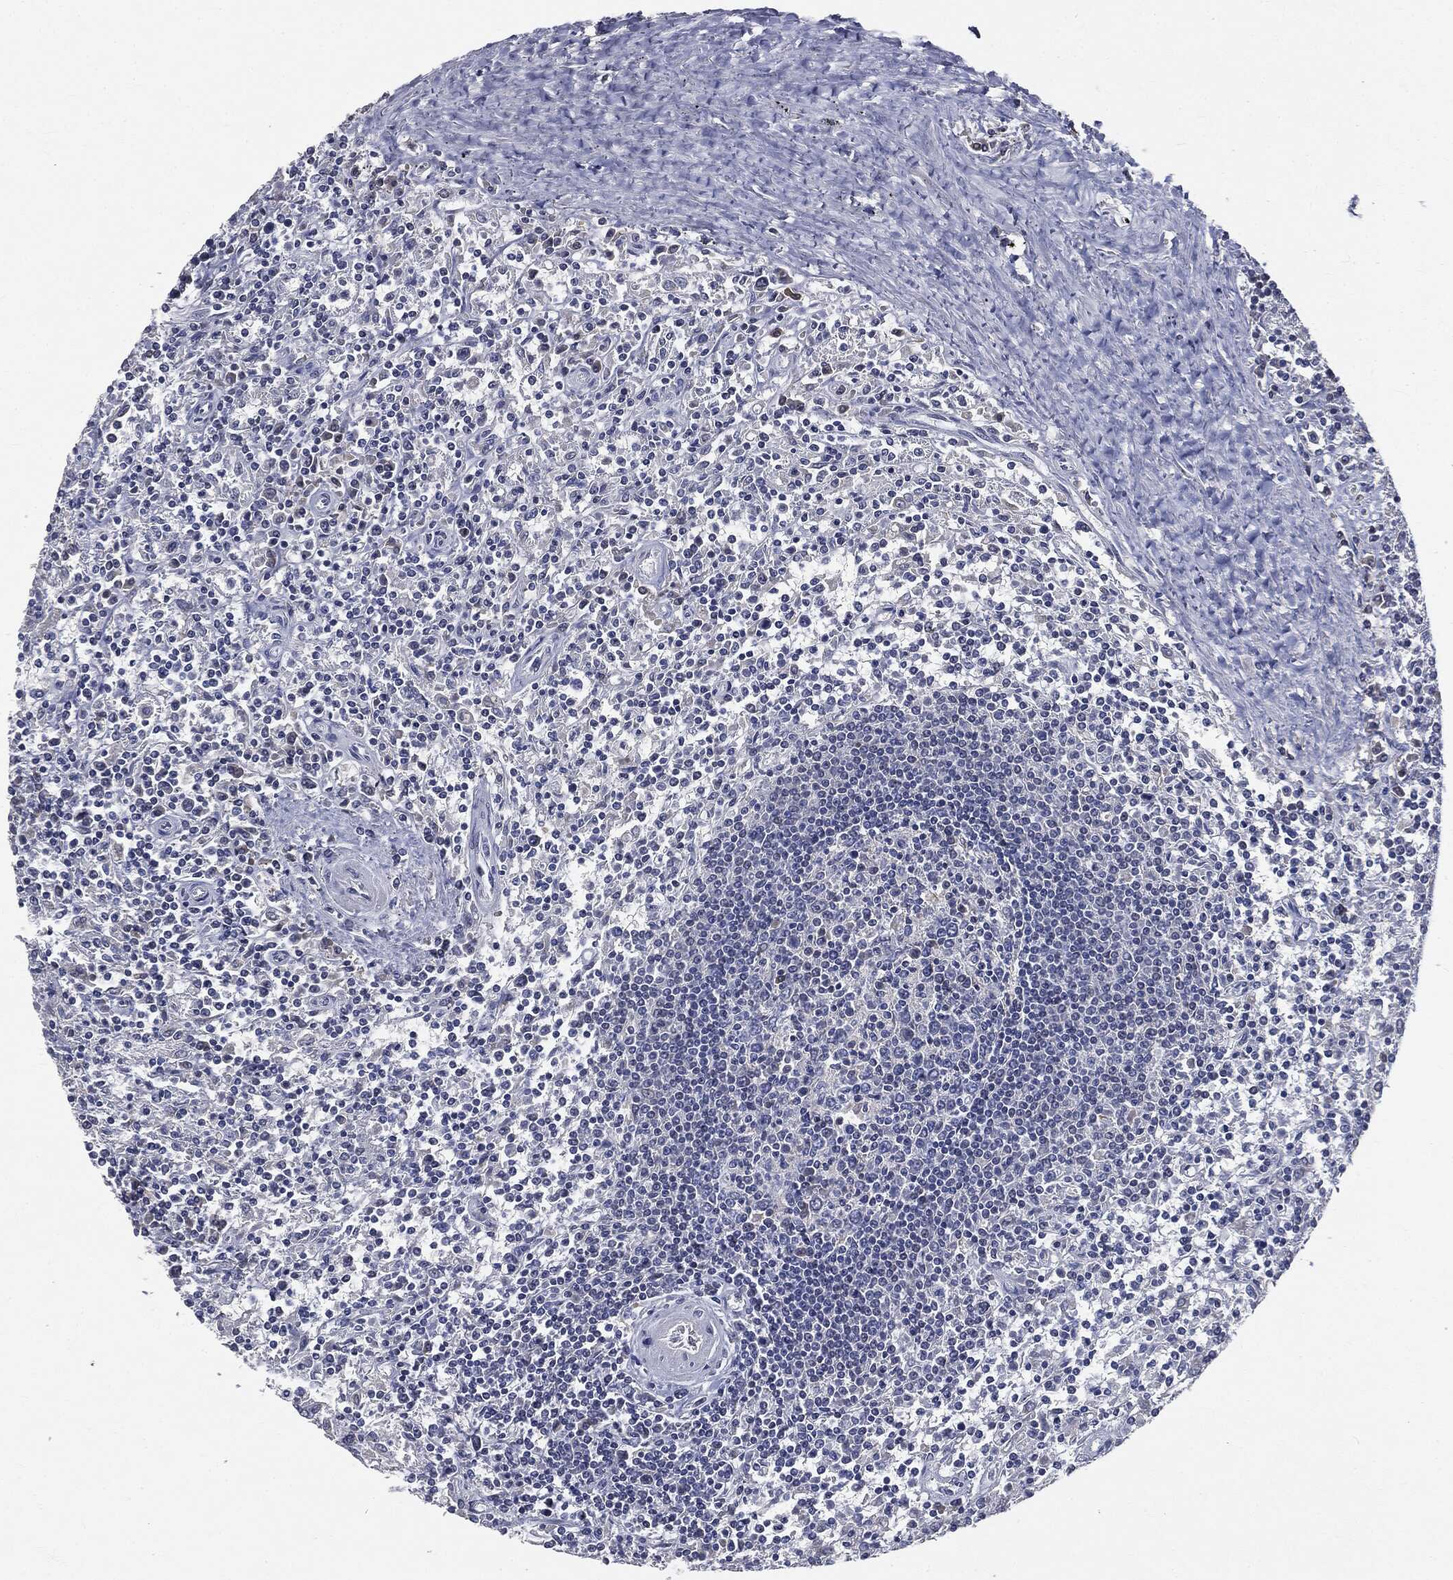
{"staining": {"intensity": "negative", "quantity": "none", "location": "none"}, "tissue": "lymphoma", "cell_type": "Tumor cells", "image_type": "cancer", "snomed": [{"axis": "morphology", "description": "Malignant lymphoma, non-Hodgkin's type, Low grade"}, {"axis": "topography", "description": "Spleen"}], "caption": "Immunohistochemical staining of human lymphoma shows no significant expression in tumor cells.", "gene": "CASD1", "patient": {"sex": "male", "age": 62}}